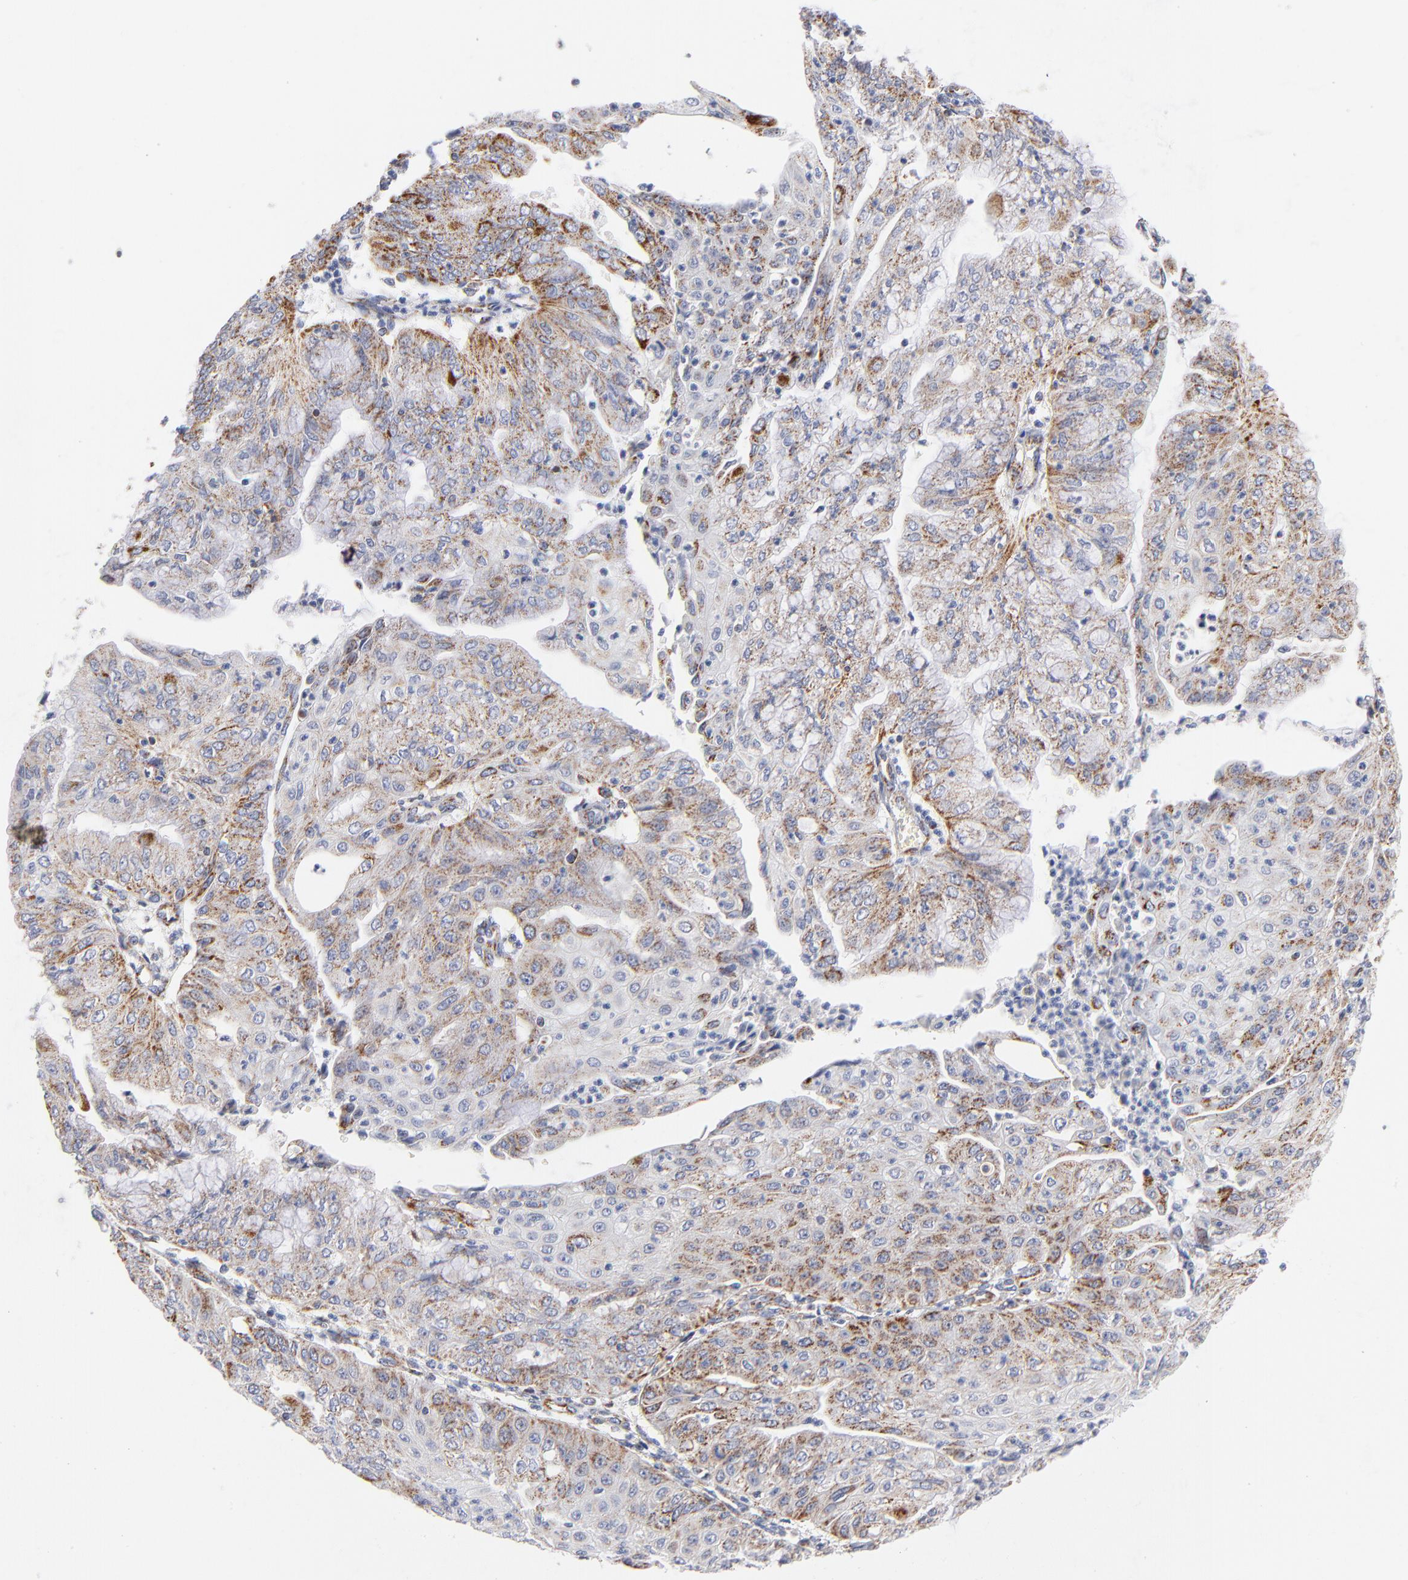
{"staining": {"intensity": "moderate", "quantity": ">75%", "location": "cytoplasmic/membranous"}, "tissue": "endometrial cancer", "cell_type": "Tumor cells", "image_type": "cancer", "snomed": [{"axis": "morphology", "description": "Adenocarcinoma, NOS"}, {"axis": "topography", "description": "Endometrium"}], "caption": "Endometrial adenocarcinoma stained with DAB (3,3'-diaminobenzidine) immunohistochemistry (IHC) exhibits medium levels of moderate cytoplasmic/membranous staining in about >75% of tumor cells. The protein is shown in brown color, while the nuclei are stained blue.", "gene": "DLAT", "patient": {"sex": "female", "age": 79}}